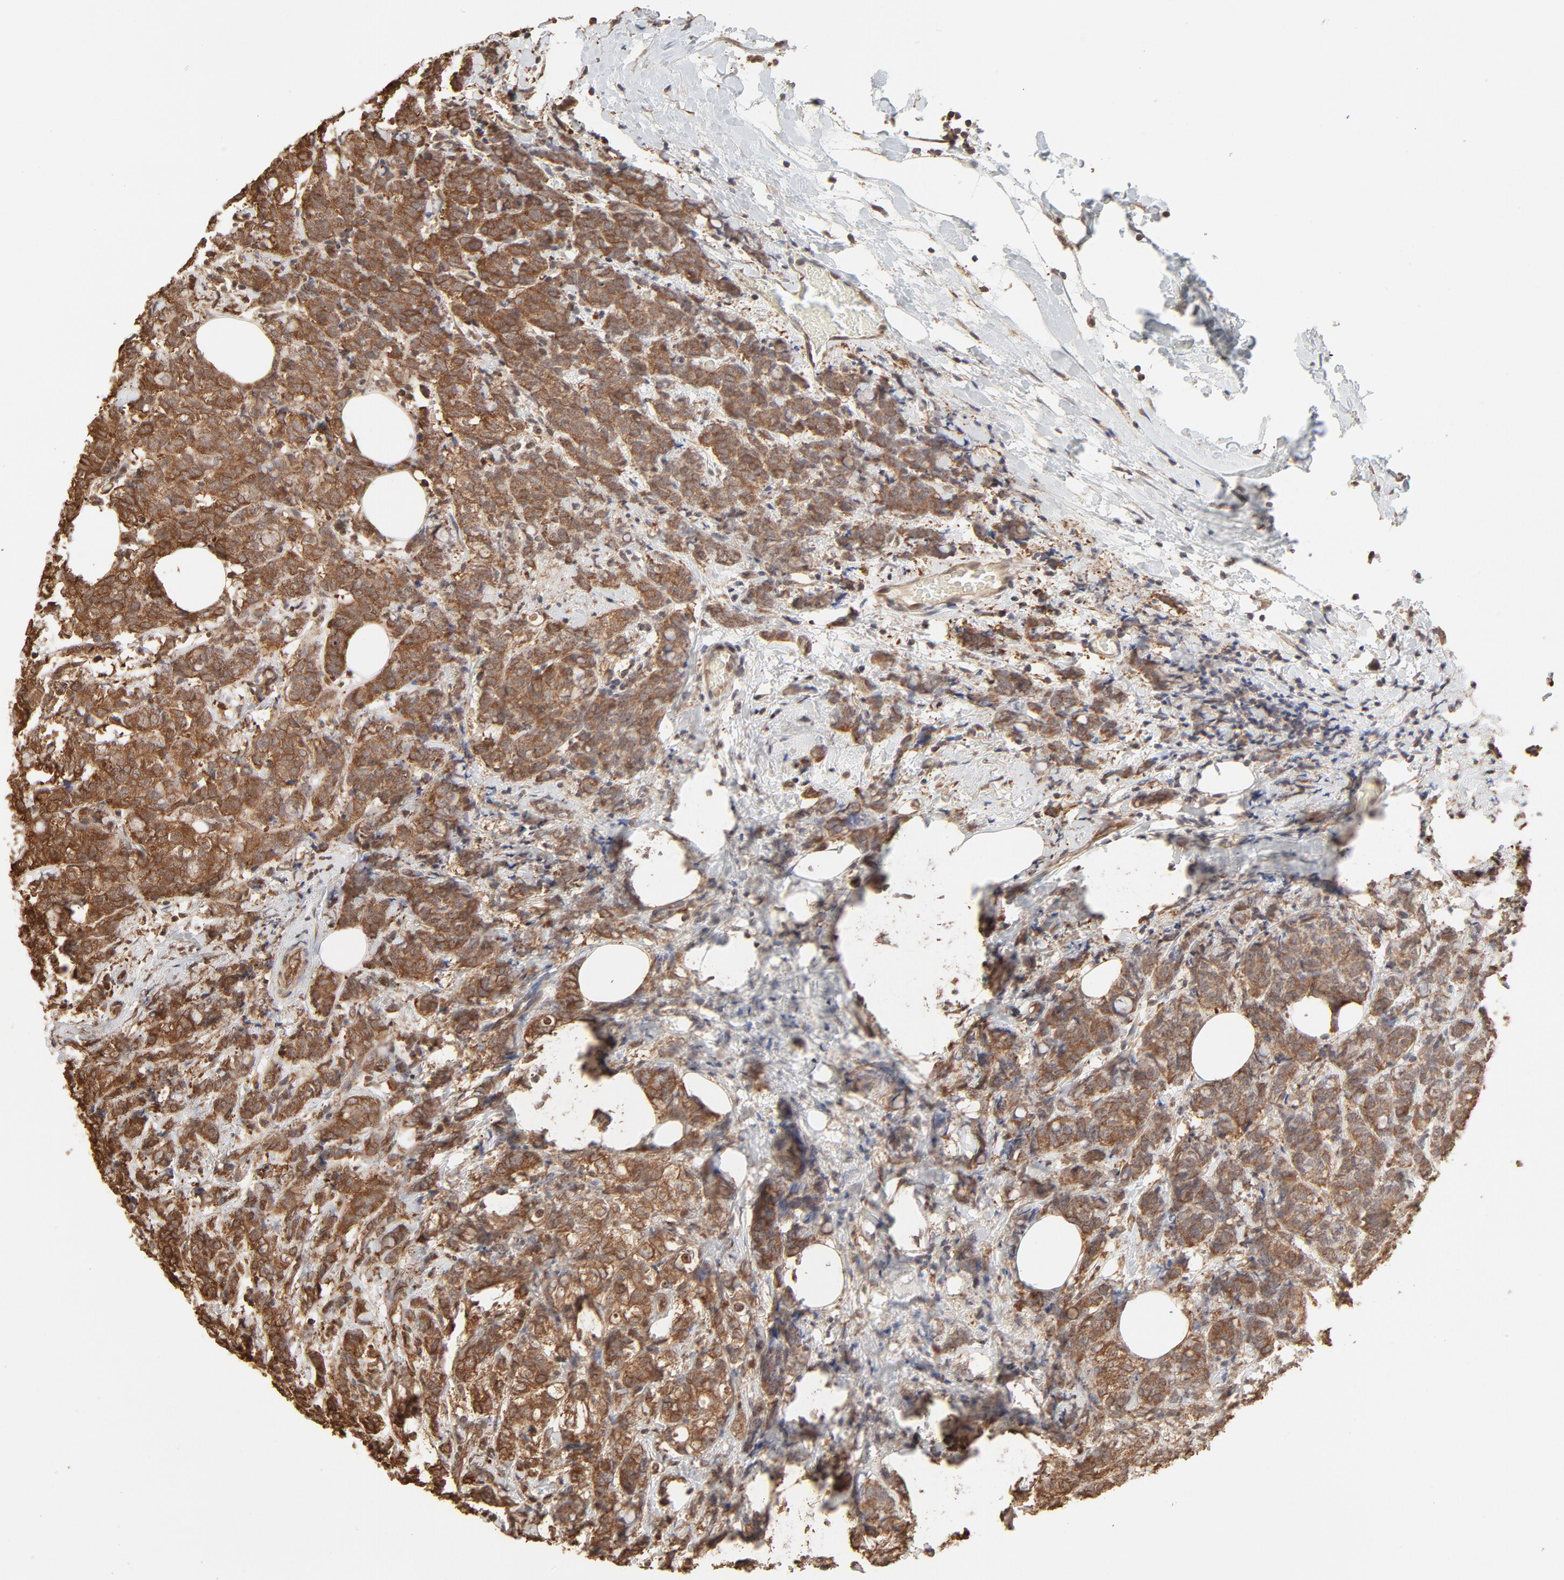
{"staining": {"intensity": "moderate", "quantity": ">75%", "location": "cytoplasmic/membranous"}, "tissue": "breast cancer", "cell_type": "Tumor cells", "image_type": "cancer", "snomed": [{"axis": "morphology", "description": "Lobular carcinoma"}, {"axis": "topography", "description": "Breast"}], "caption": "Breast lobular carcinoma stained with DAB immunohistochemistry (IHC) reveals medium levels of moderate cytoplasmic/membranous expression in about >75% of tumor cells. The staining was performed using DAB (3,3'-diaminobenzidine), with brown indicating positive protein expression. Nuclei are stained blue with hematoxylin.", "gene": "PPP2CA", "patient": {"sex": "female", "age": 60}}